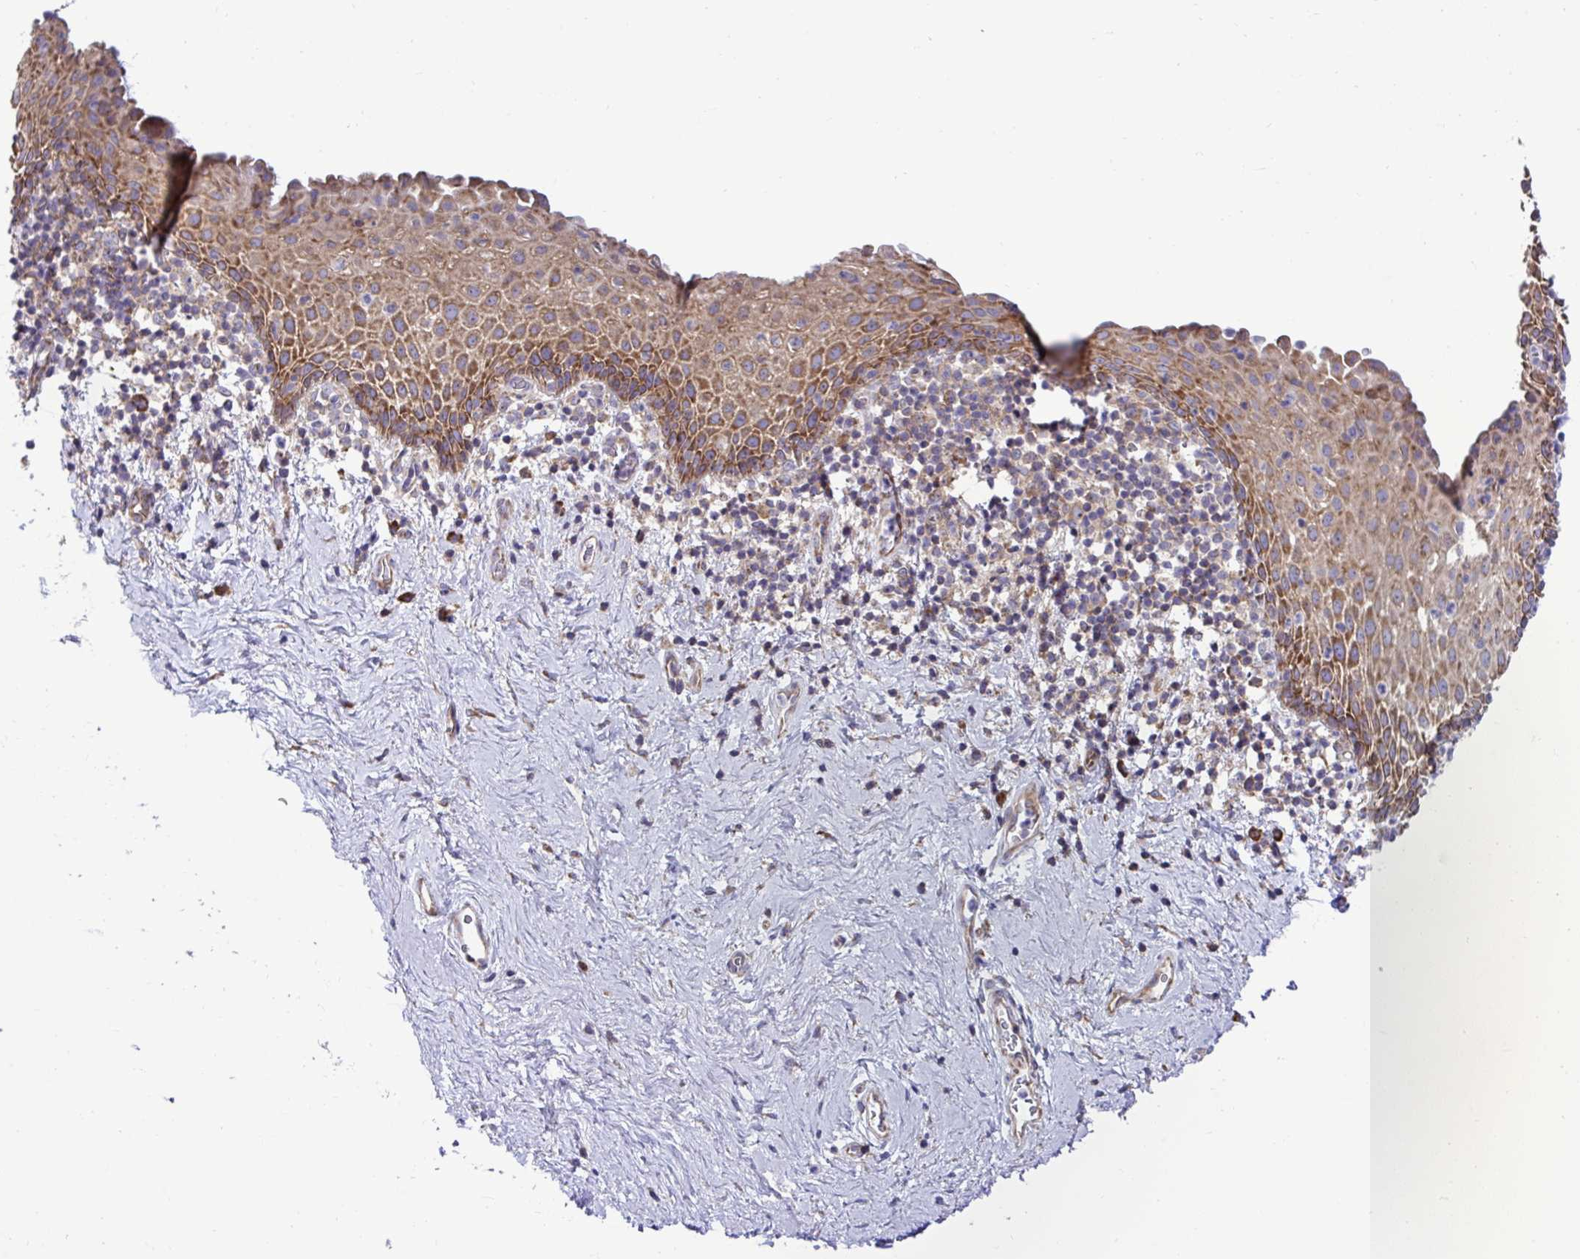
{"staining": {"intensity": "moderate", "quantity": "25%-75%", "location": "cytoplasmic/membranous"}, "tissue": "vagina", "cell_type": "Squamous epithelial cells", "image_type": "normal", "snomed": [{"axis": "morphology", "description": "Normal tissue, NOS"}, {"axis": "topography", "description": "Vagina"}], "caption": "Immunohistochemical staining of unremarkable human vagina exhibits medium levels of moderate cytoplasmic/membranous expression in approximately 25%-75% of squamous epithelial cells.", "gene": "RPL7", "patient": {"sex": "female", "age": 61}}